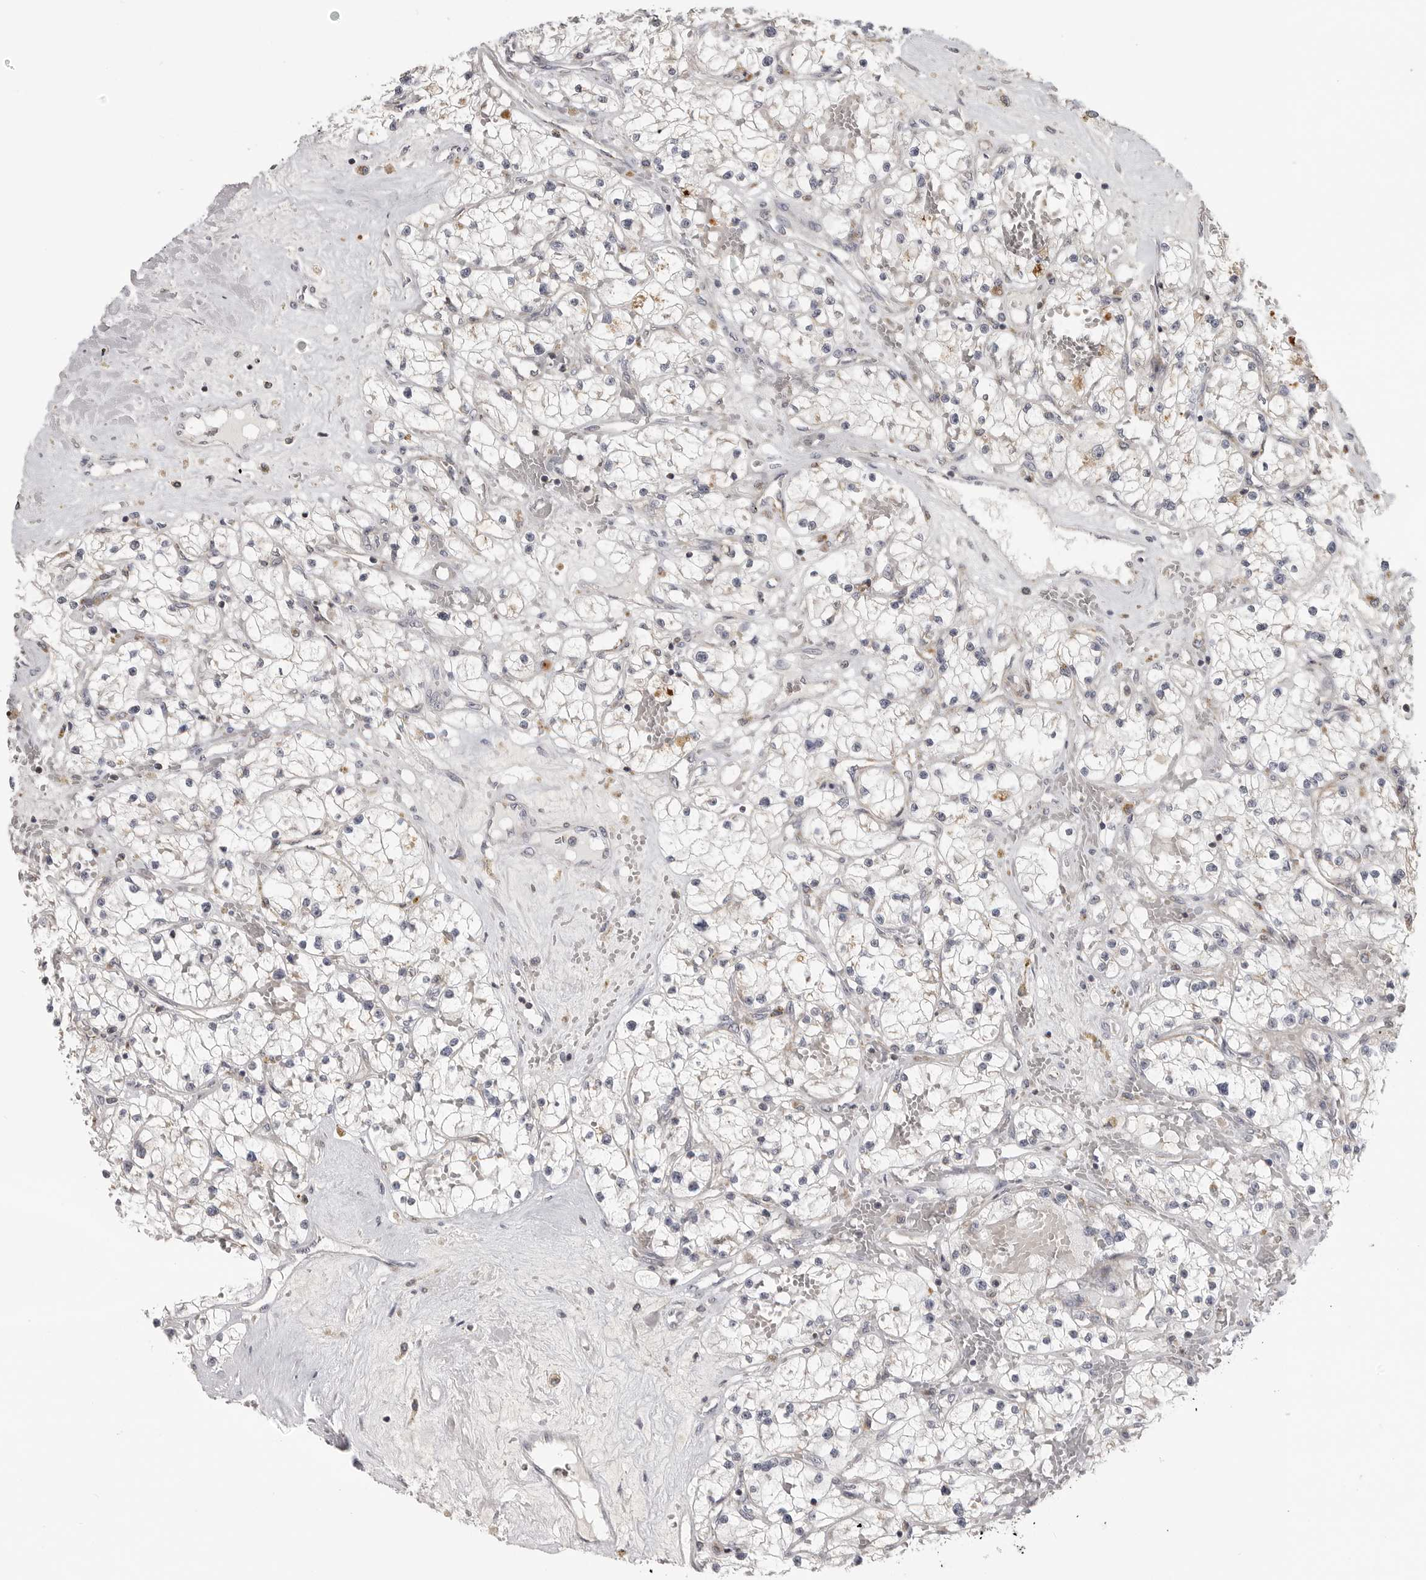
{"staining": {"intensity": "negative", "quantity": "none", "location": "none"}, "tissue": "renal cancer", "cell_type": "Tumor cells", "image_type": "cancer", "snomed": [{"axis": "morphology", "description": "Normal tissue, NOS"}, {"axis": "morphology", "description": "Adenocarcinoma, NOS"}, {"axis": "topography", "description": "Kidney"}], "caption": "Immunohistochemical staining of renal cancer exhibits no significant staining in tumor cells.", "gene": "RXFP3", "patient": {"sex": "male", "age": 68}}